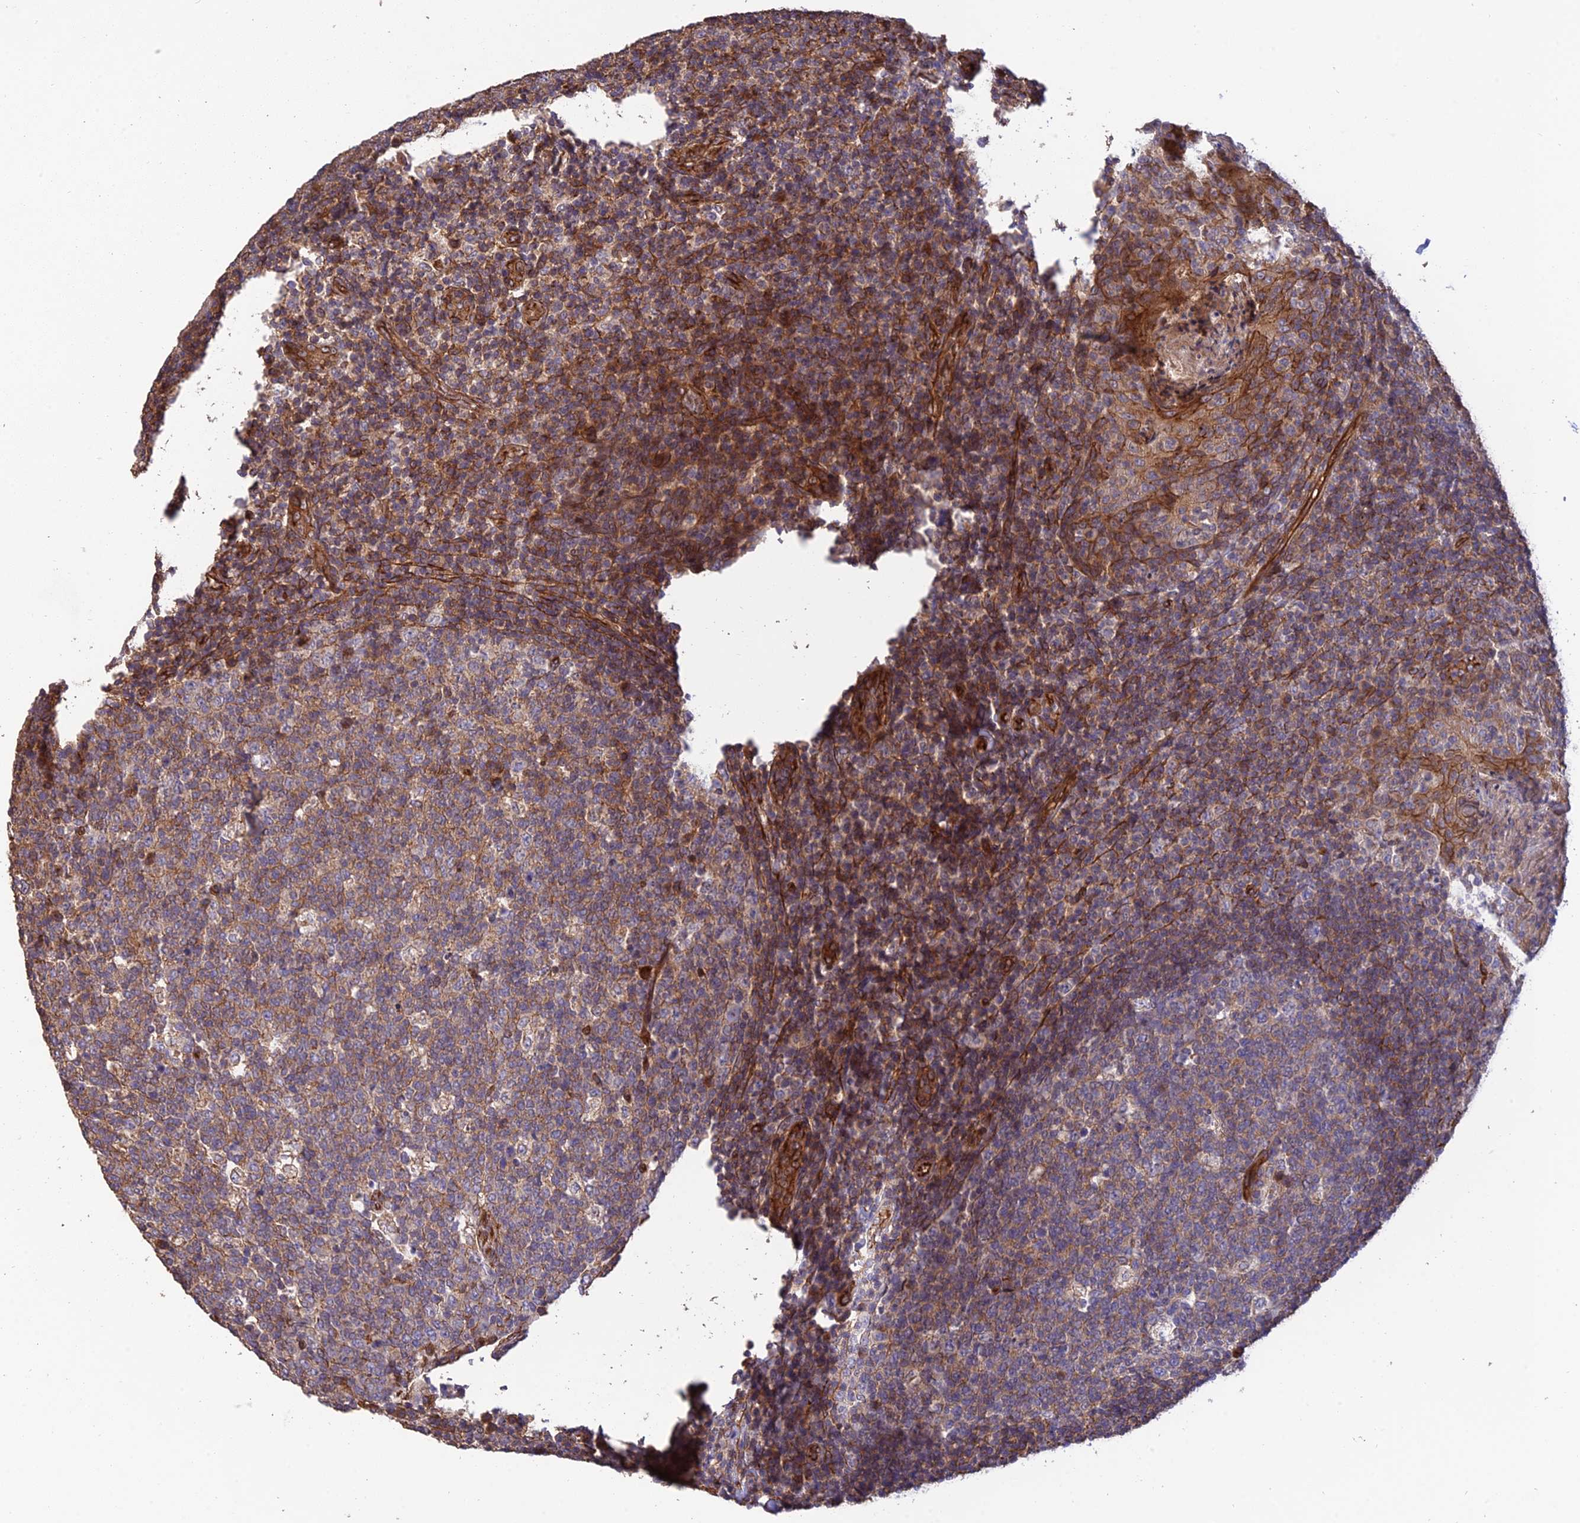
{"staining": {"intensity": "moderate", "quantity": ">75%", "location": "cytoplasmic/membranous"}, "tissue": "tonsil", "cell_type": "Germinal center cells", "image_type": "normal", "snomed": [{"axis": "morphology", "description": "Normal tissue, NOS"}, {"axis": "topography", "description": "Tonsil"}], "caption": "Immunohistochemical staining of benign tonsil demonstrates moderate cytoplasmic/membranous protein positivity in about >75% of germinal center cells.", "gene": "HOMER2", "patient": {"sex": "male", "age": 17}}